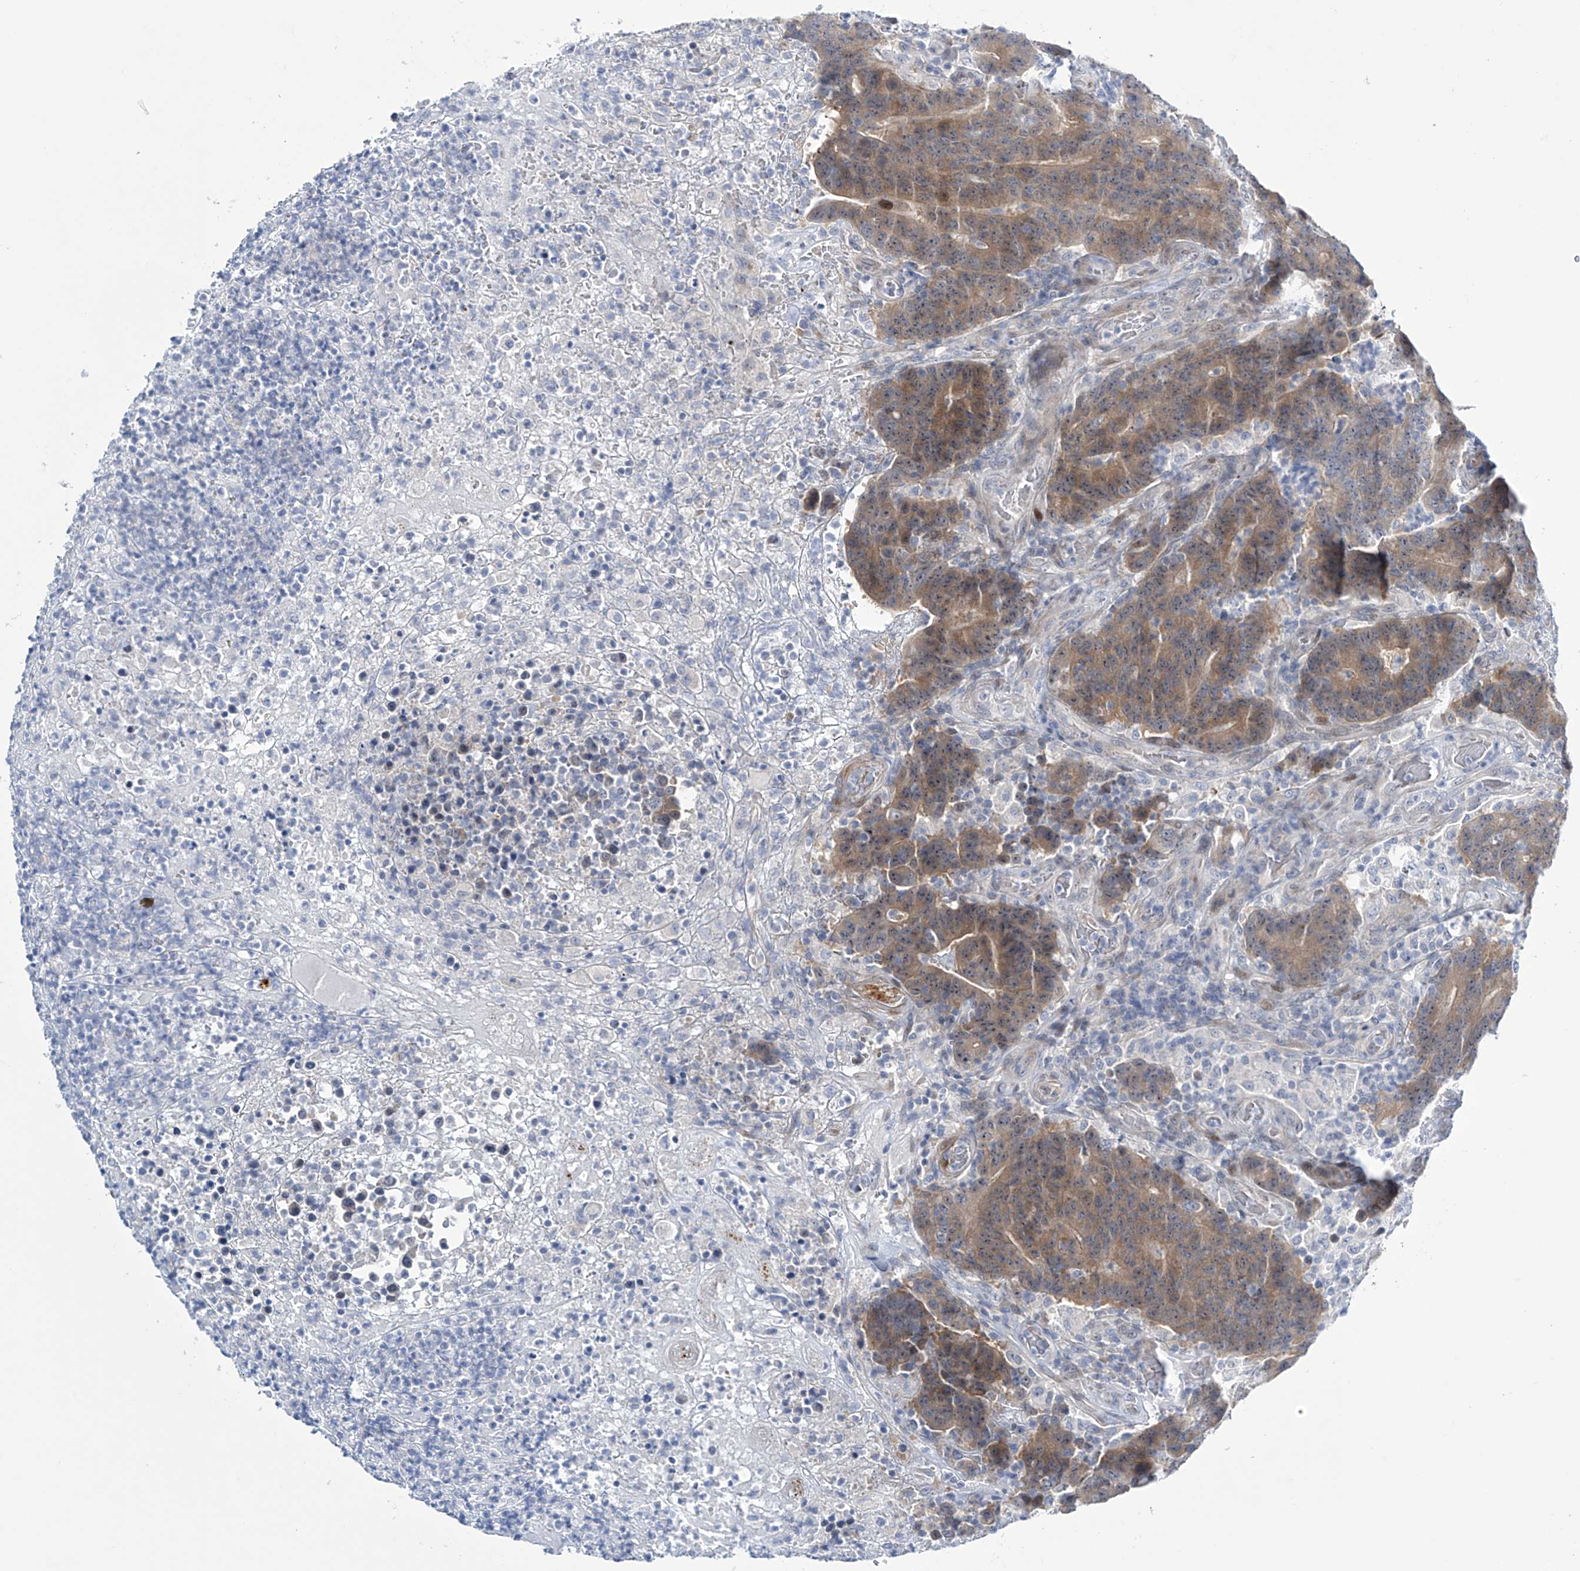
{"staining": {"intensity": "moderate", "quantity": ">75%", "location": "cytoplasmic/membranous"}, "tissue": "colorectal cancer", "cell_type": "Tumor cells", "image_type": "cancer", "snomed": [{"axis": "morphology", "description": "Normal tissue, NOS"}, {"axis": "morphology", "description": "Adenocarcinoma, NOS"}, {"axis": "topography", "description": "Colon"}], "caption": "This is a photomicrograph of IHC staining of colorectal cancer (adenocarcinoma), which shows moderate staining in the cytoplasmic/membranous of tumor cells.", "gene": "TRIM60", "patient": {"sex": "female", "age": 75}}